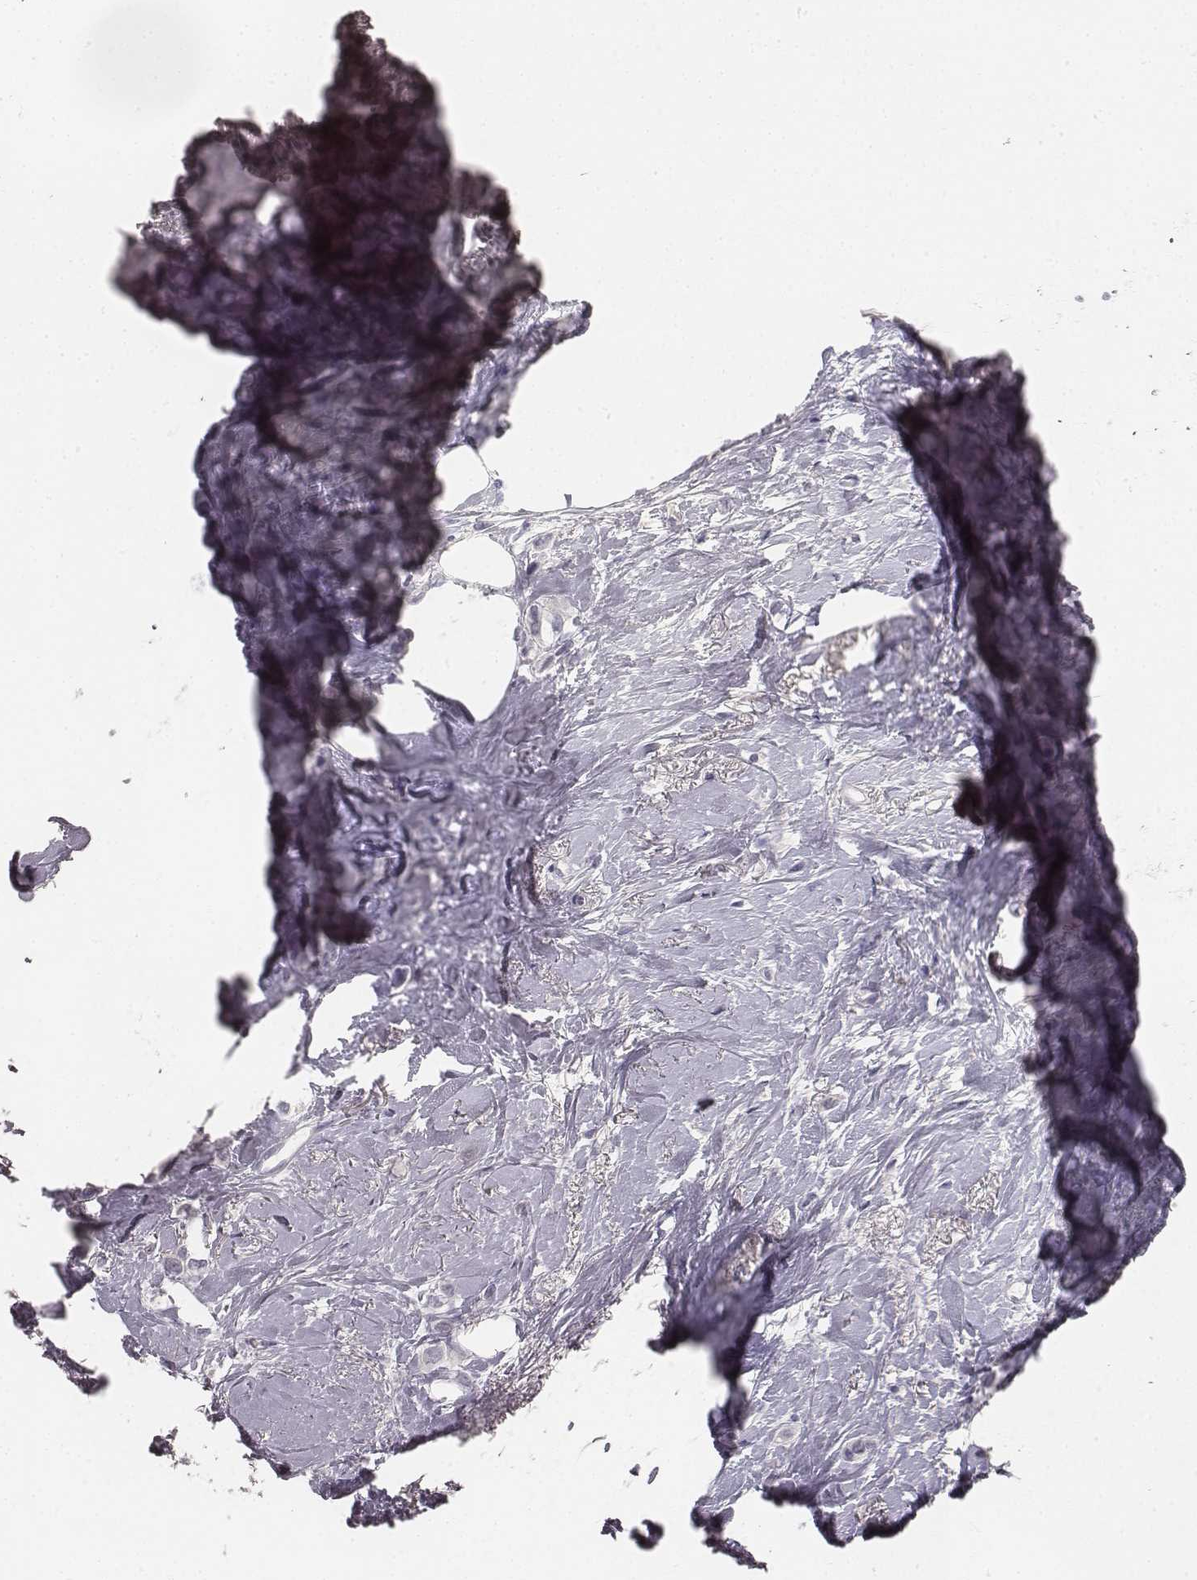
{"staining": {"intensity": "negative", "quantity": "none", "location": "none"}, "tissue": "breast cancer", "cell_type": "Tumor cells", "image_type": "cancer", "snomed": [{"axis": "morphology", "description": "Lobular carcinoma"}, {"axis": "topography", "description": "Breast"}], "caption": "Protein analysis of breast cancer (lobular carcinoma) exhibits no significant positivity in tumor cells.", "gene": "MYH6", "patient": {"sex": "female", "age": 66}}